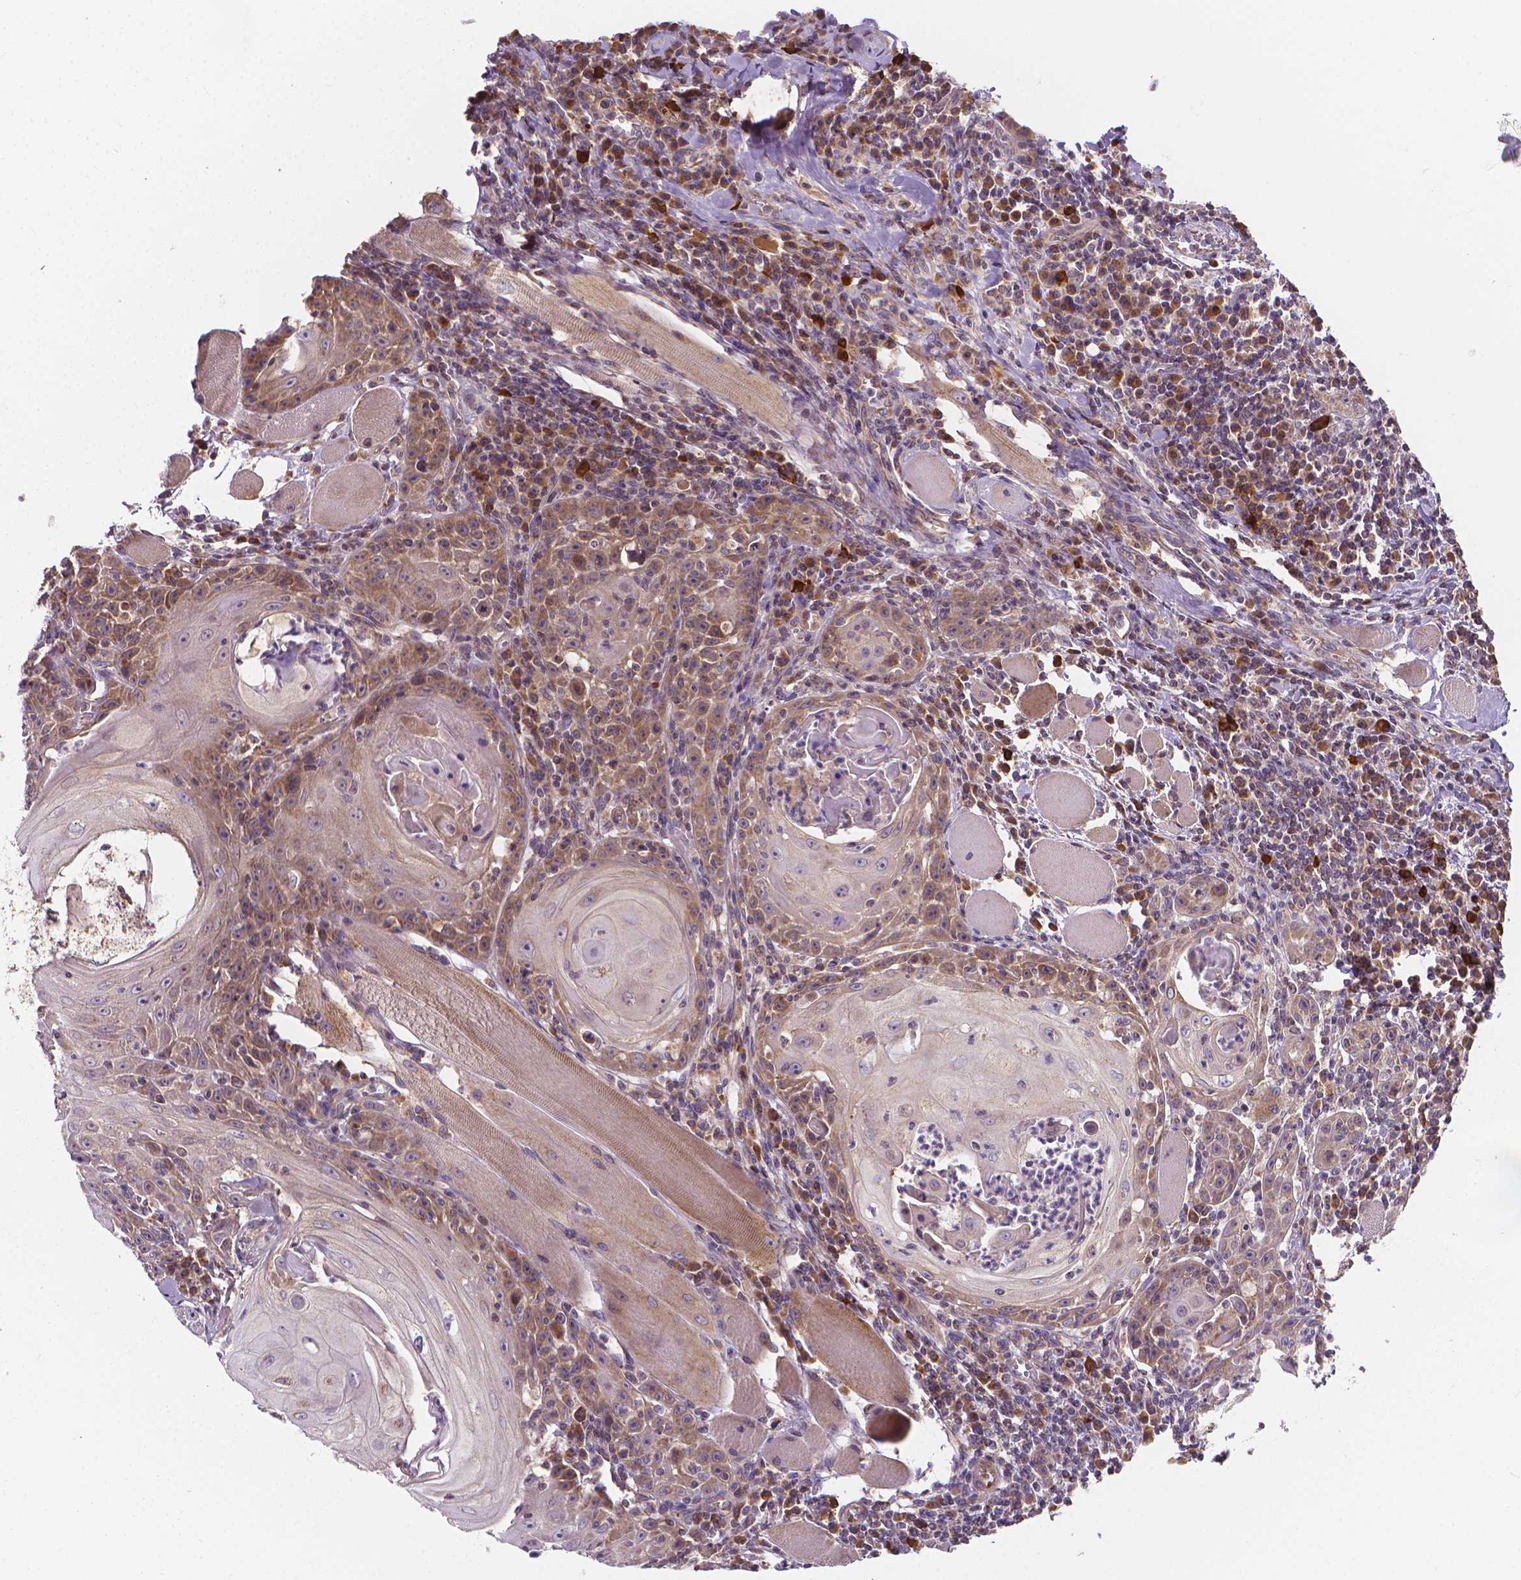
{"staining": {"intensity": "moderate", "quantity": ">75%", "location": "cytoplasmic/membranous"}, "tissue": "head and neck cancer", "cell_type": "Tumor cells", "image_type": "cancer", "snomed": [{"axis": "morphology", "description": "Squamous cell carcinoma, NOS"}, {"axis": "topography", "description": "Head-Neck"}], "caption": "The histopathology image displays a brown stain indicating the presence of a protein in the cytoplasmic/membranous of tumor cells in head and neck squamous cell carcinoma.", "gene": "SNCAIP", "patient": {"sex": "male", "age": 52}}